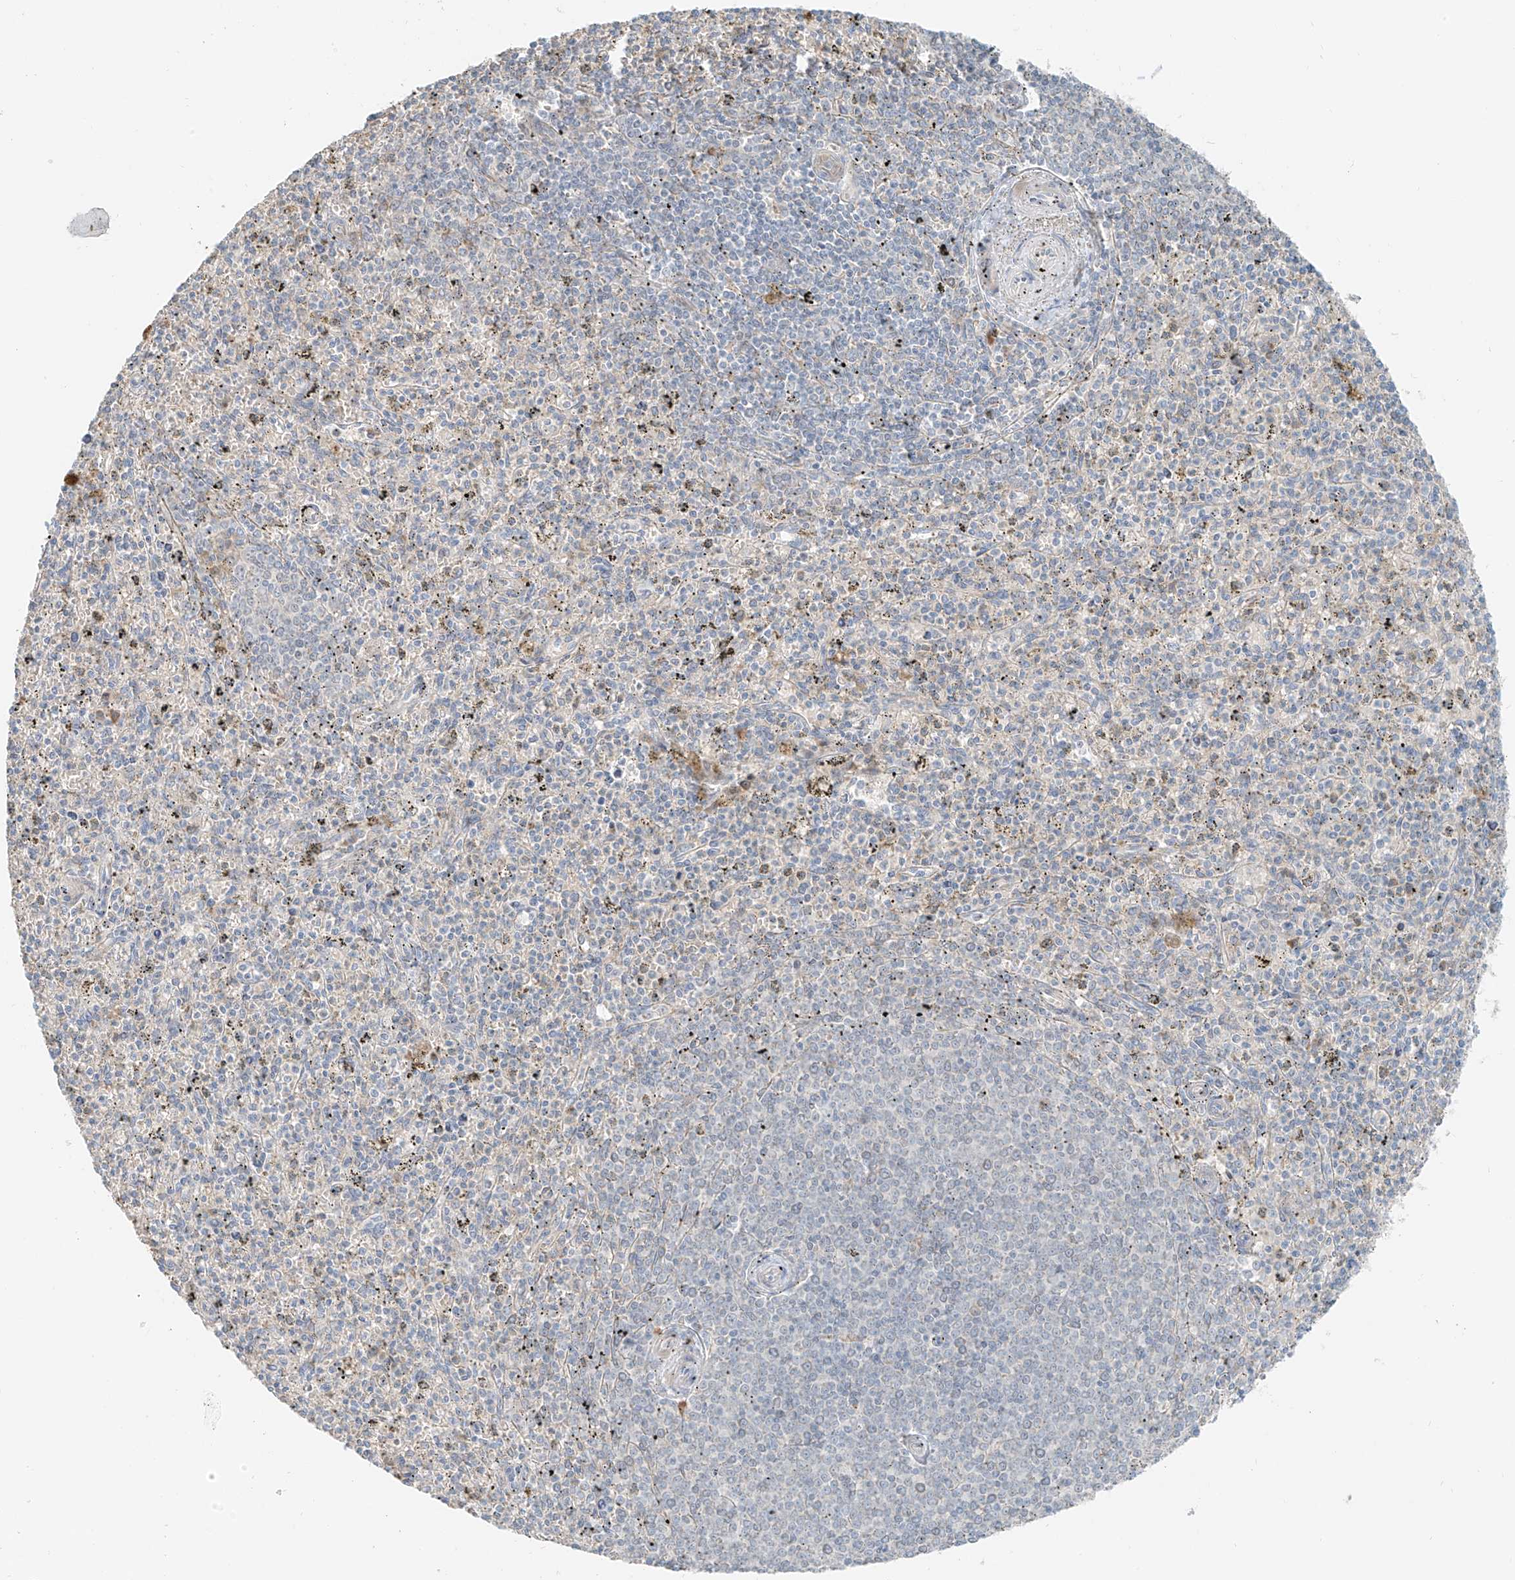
{"staining": {"intensity": "negative", "quantity": "none", "location": "none"}, "tissue": "spleen", "cell_type": "Cells in red pulp", "image_type": "normal", "snomed": [{"axis": "morphology", "description": "Normal tissue, NOS"}, {"axis": "topography", "description": "Spleen"}], "caption": "Human spleen stained for a protein using IHC exhibits no expression in cells in red pulp.", "gene": "FSTL1", "patient": {"sex": "male", "age": 72}}